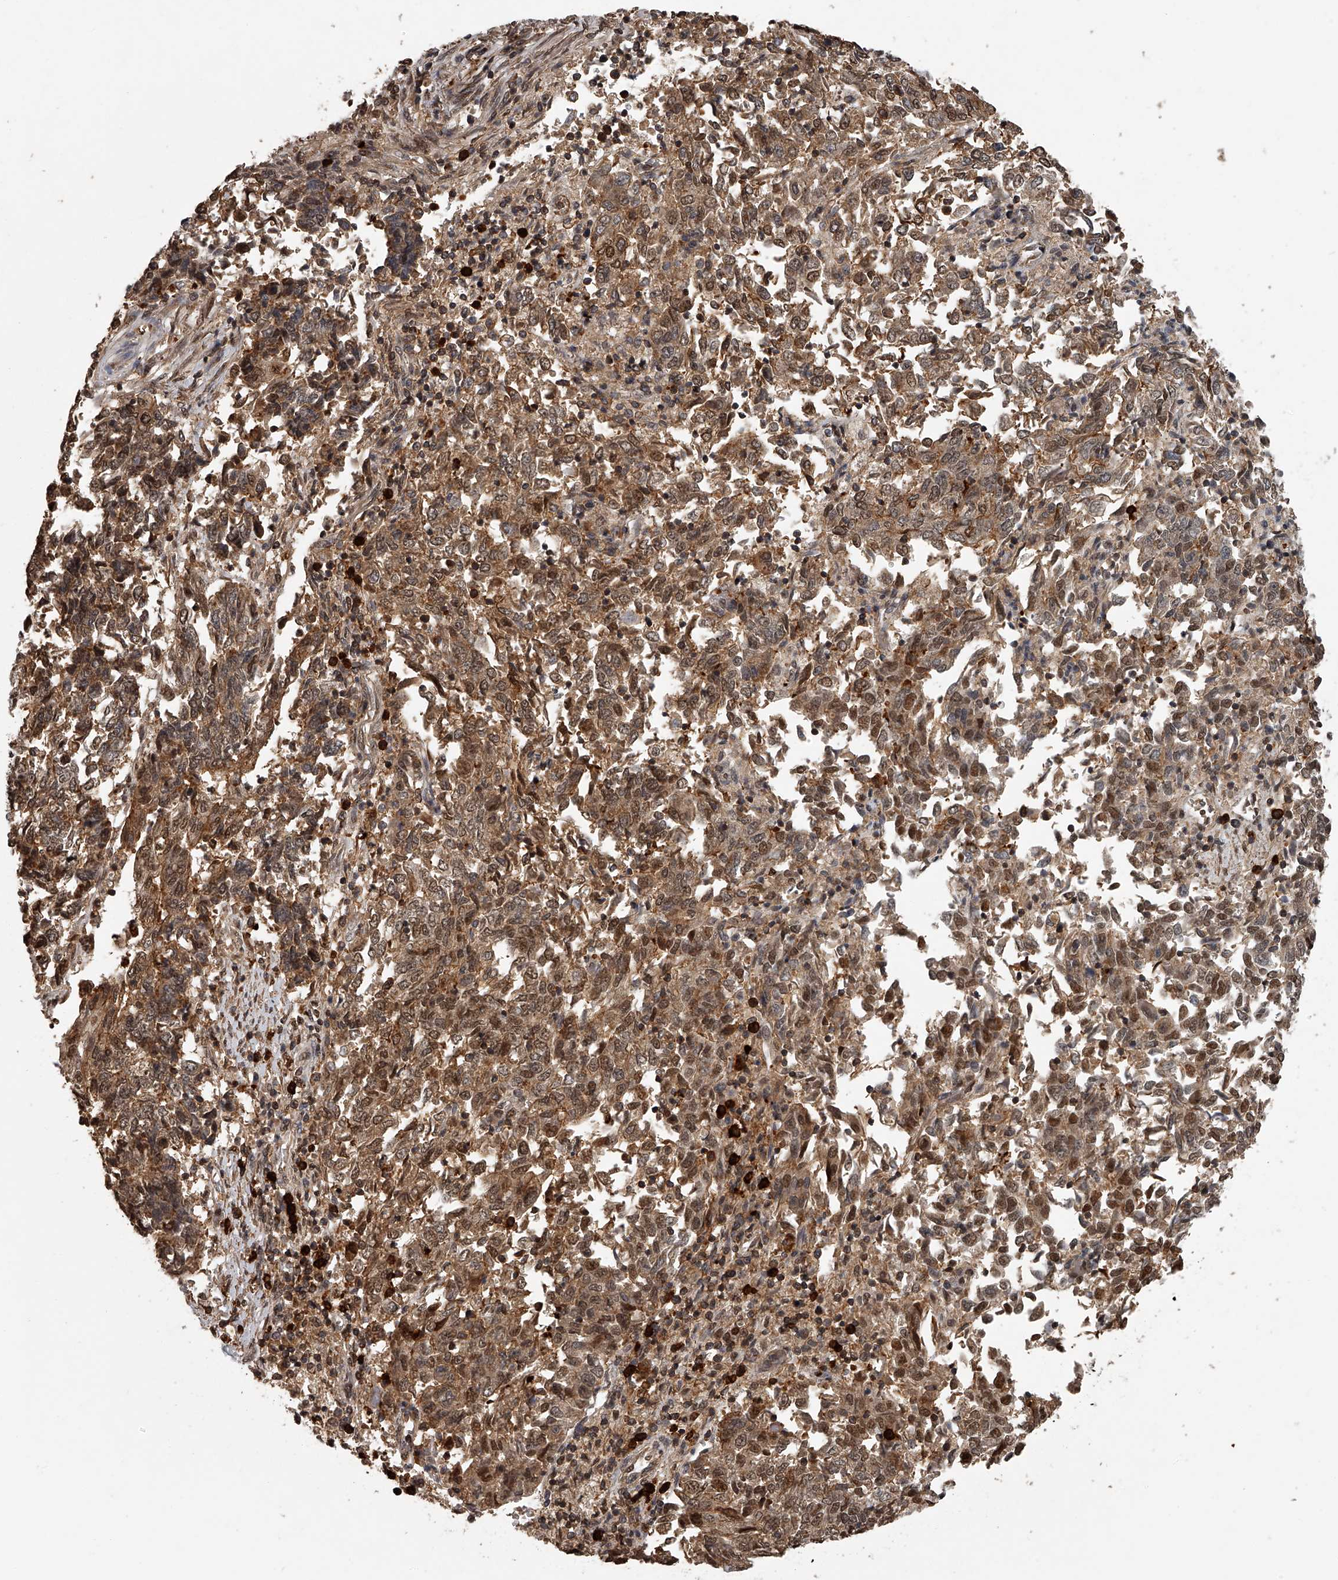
{"staining": {"intensity": "moderate", "quantity": ">75%", "location": "cytoplasmic/membranous,nuclear"}, "tissue": "endometrial cancer", "cell_type": "Tumor cells", "image_type": "cancer", "snomed": [{"axis": "morphology", "description": "Adenocarcinoma, NOS"}, {"axis": "topography", "description": "Endometrium"}], "caption": "Immunohistochemistry (IHC) photomicrograph of neoplastic tissue: human endometrial cancer (adenocarcinoma) stained using immunohistochemistry displays medium levels of moderate protein expression localized specifically in the cytoplasmic/membranous and nuclear of tumor cells, appearing as a cytoplasmic/membranous and nuclear brown color.", "gene": "PLEKHG1", "patient": {"sex": "female", "age": 80}}